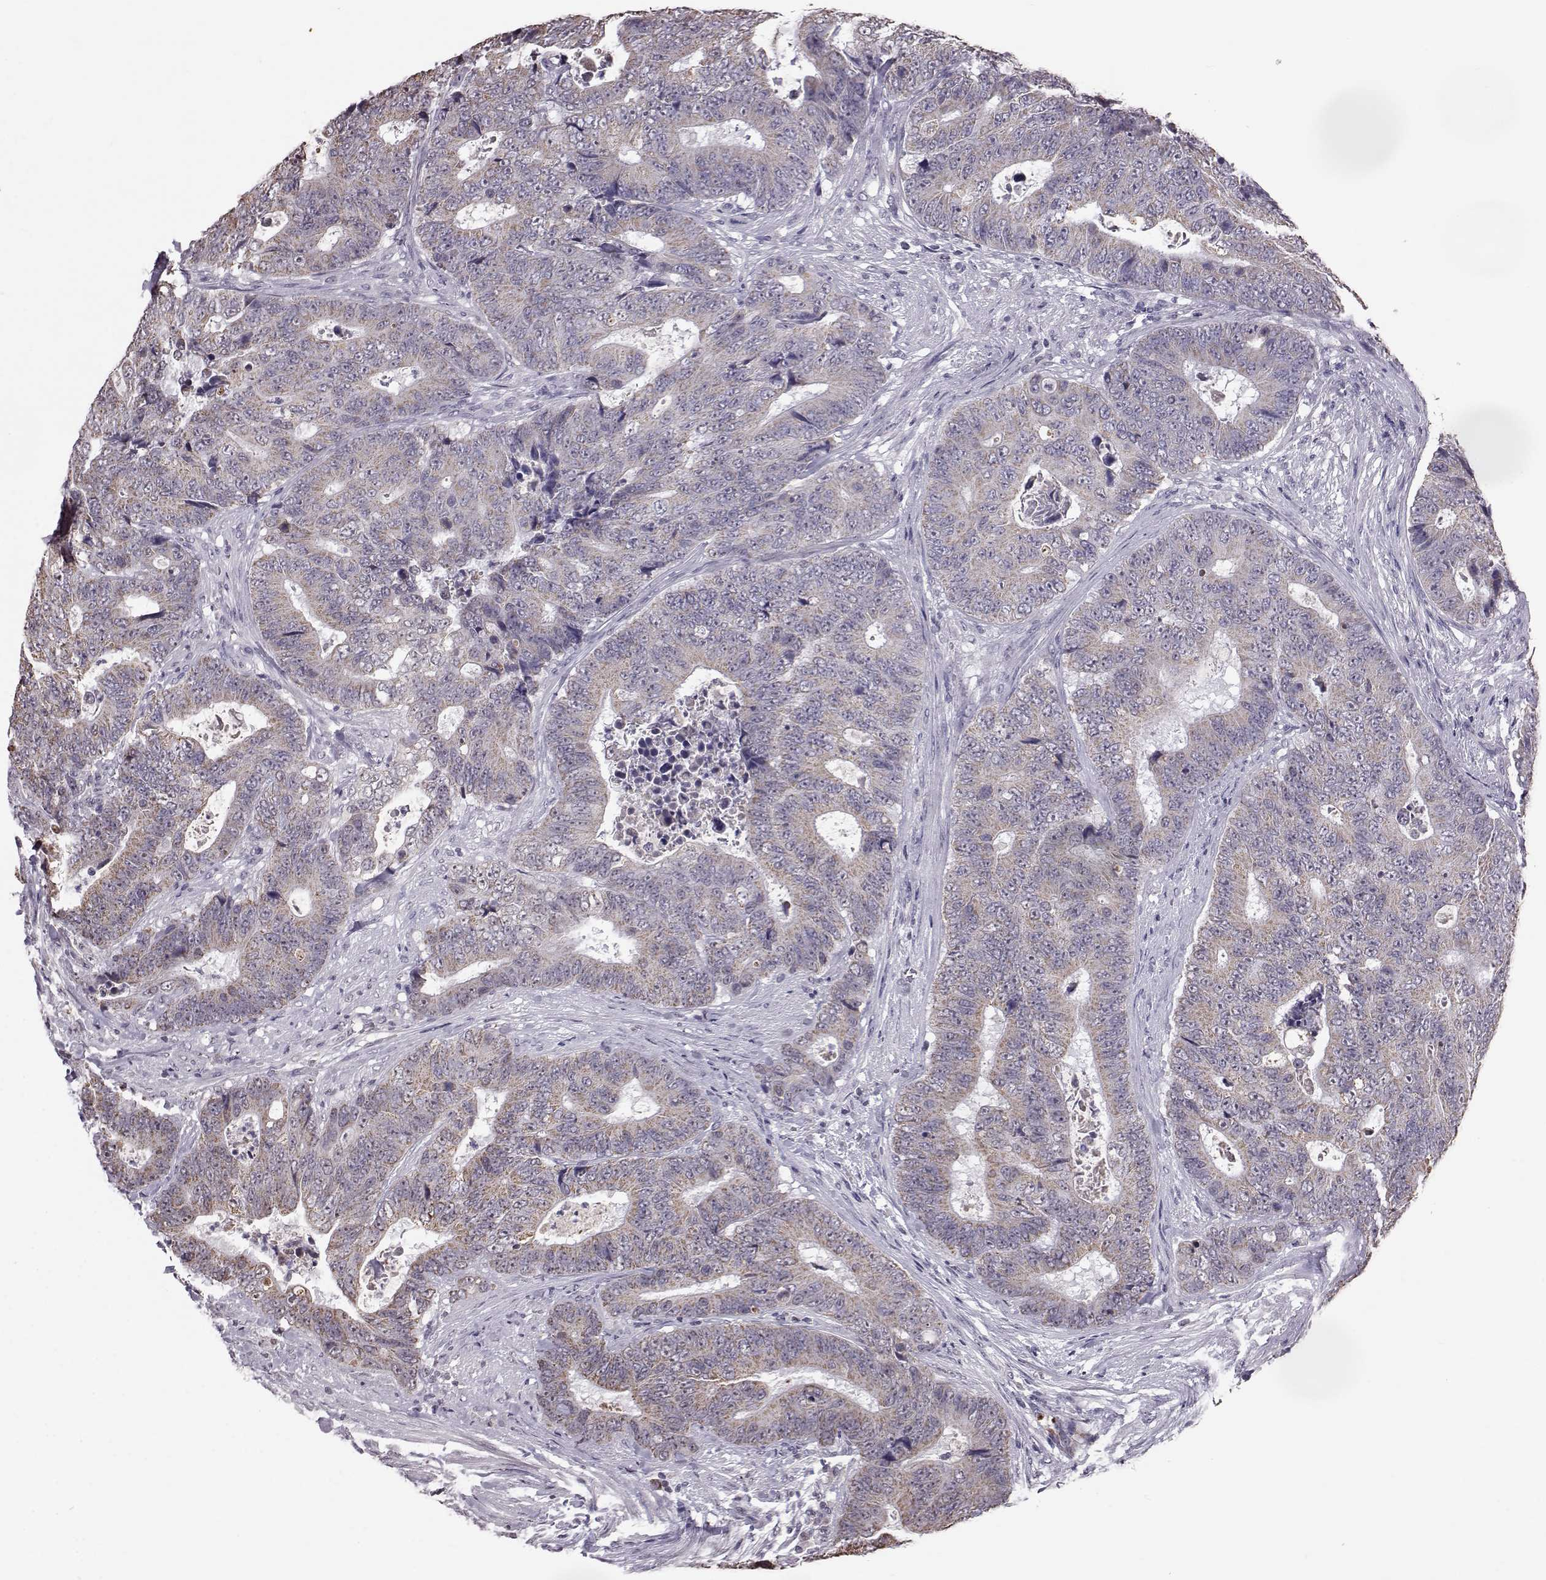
{"staining": {"intensity": "weak", "quantity": "25%-75%", "location": "cytoplasmic/membranous"}, "tissue": "colorectal cancer", "cell_type": "Tumor cells", "image_type": "cancer", "snomed": [{"axis": "morphology", "description": "Adenocarcinoma, NOS"}, {"axis": "topography", "description": "Colon"}], "caption": "Immunohistochemical staining of human colorectal adenocarcinoma shows low levels of weak cytoplasmic/membranous positivity in about 25%-75% of tumor cells. (IHC, brightfield microscopy, high magnification).", "gene": "ALDH3A1", "patient": {"sex": "female", "age": 48}}